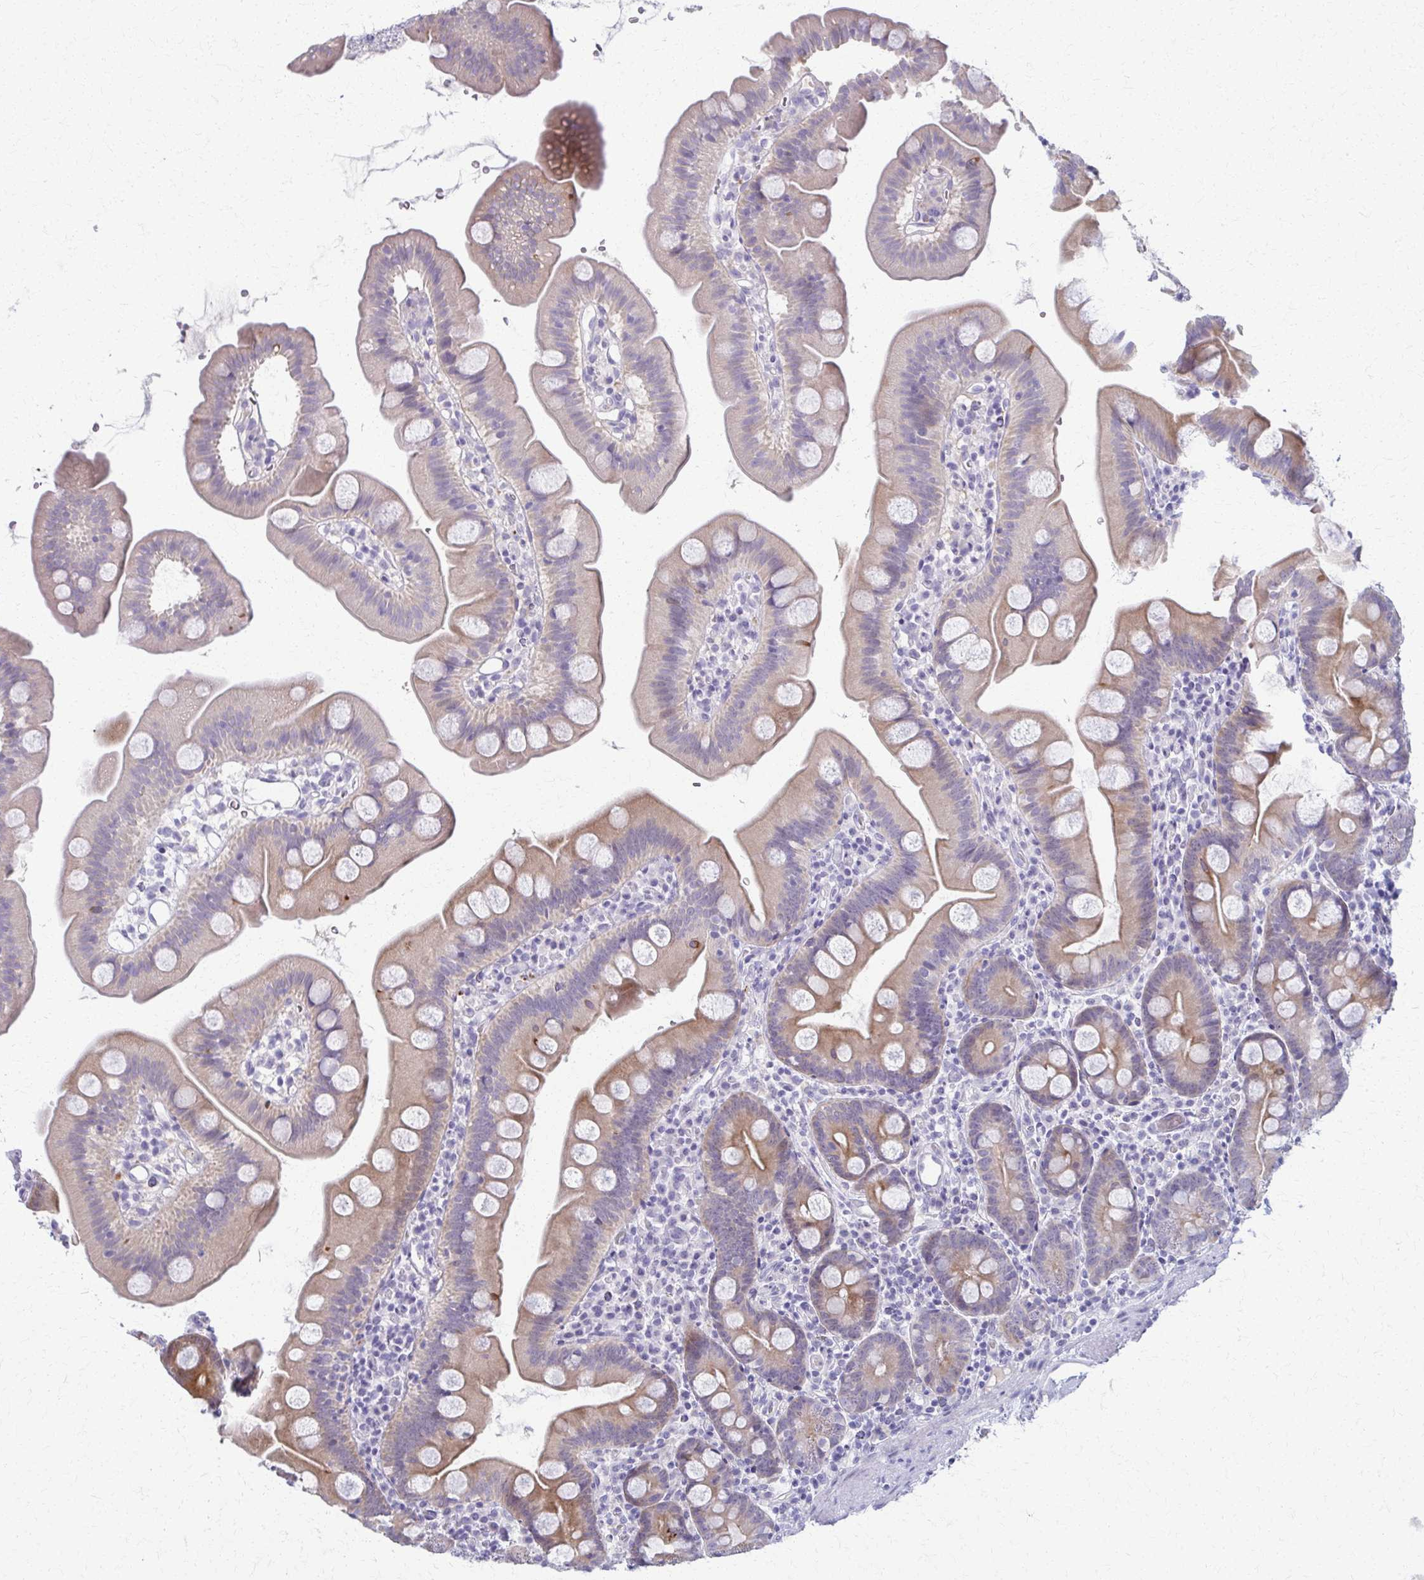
{"staining": {"intensity": "moderate", "quantity": ">75%", "location": "cytoplasmic/membranous"}, "tissue": "small intestine", "cell_type": "Glandular cells", "image_type": "normal", "snomed": [{"axis": "morphology", "description": "Normal tissue, NOS"}, {"axis": "topography", "description": "Small intestine"}], "caption": "IHC image of benign small intestine: human small intestine stained using immunohistochemistry (IHC) displays medium levels of moderate protein expression localized specifically in the cytoplasmic/membranous of glandular cells, appearing as a cytoplasmic/membranous brown color.", "gene": "ENSG00000275249", "patient": {"sex": "female", "age": 68}}